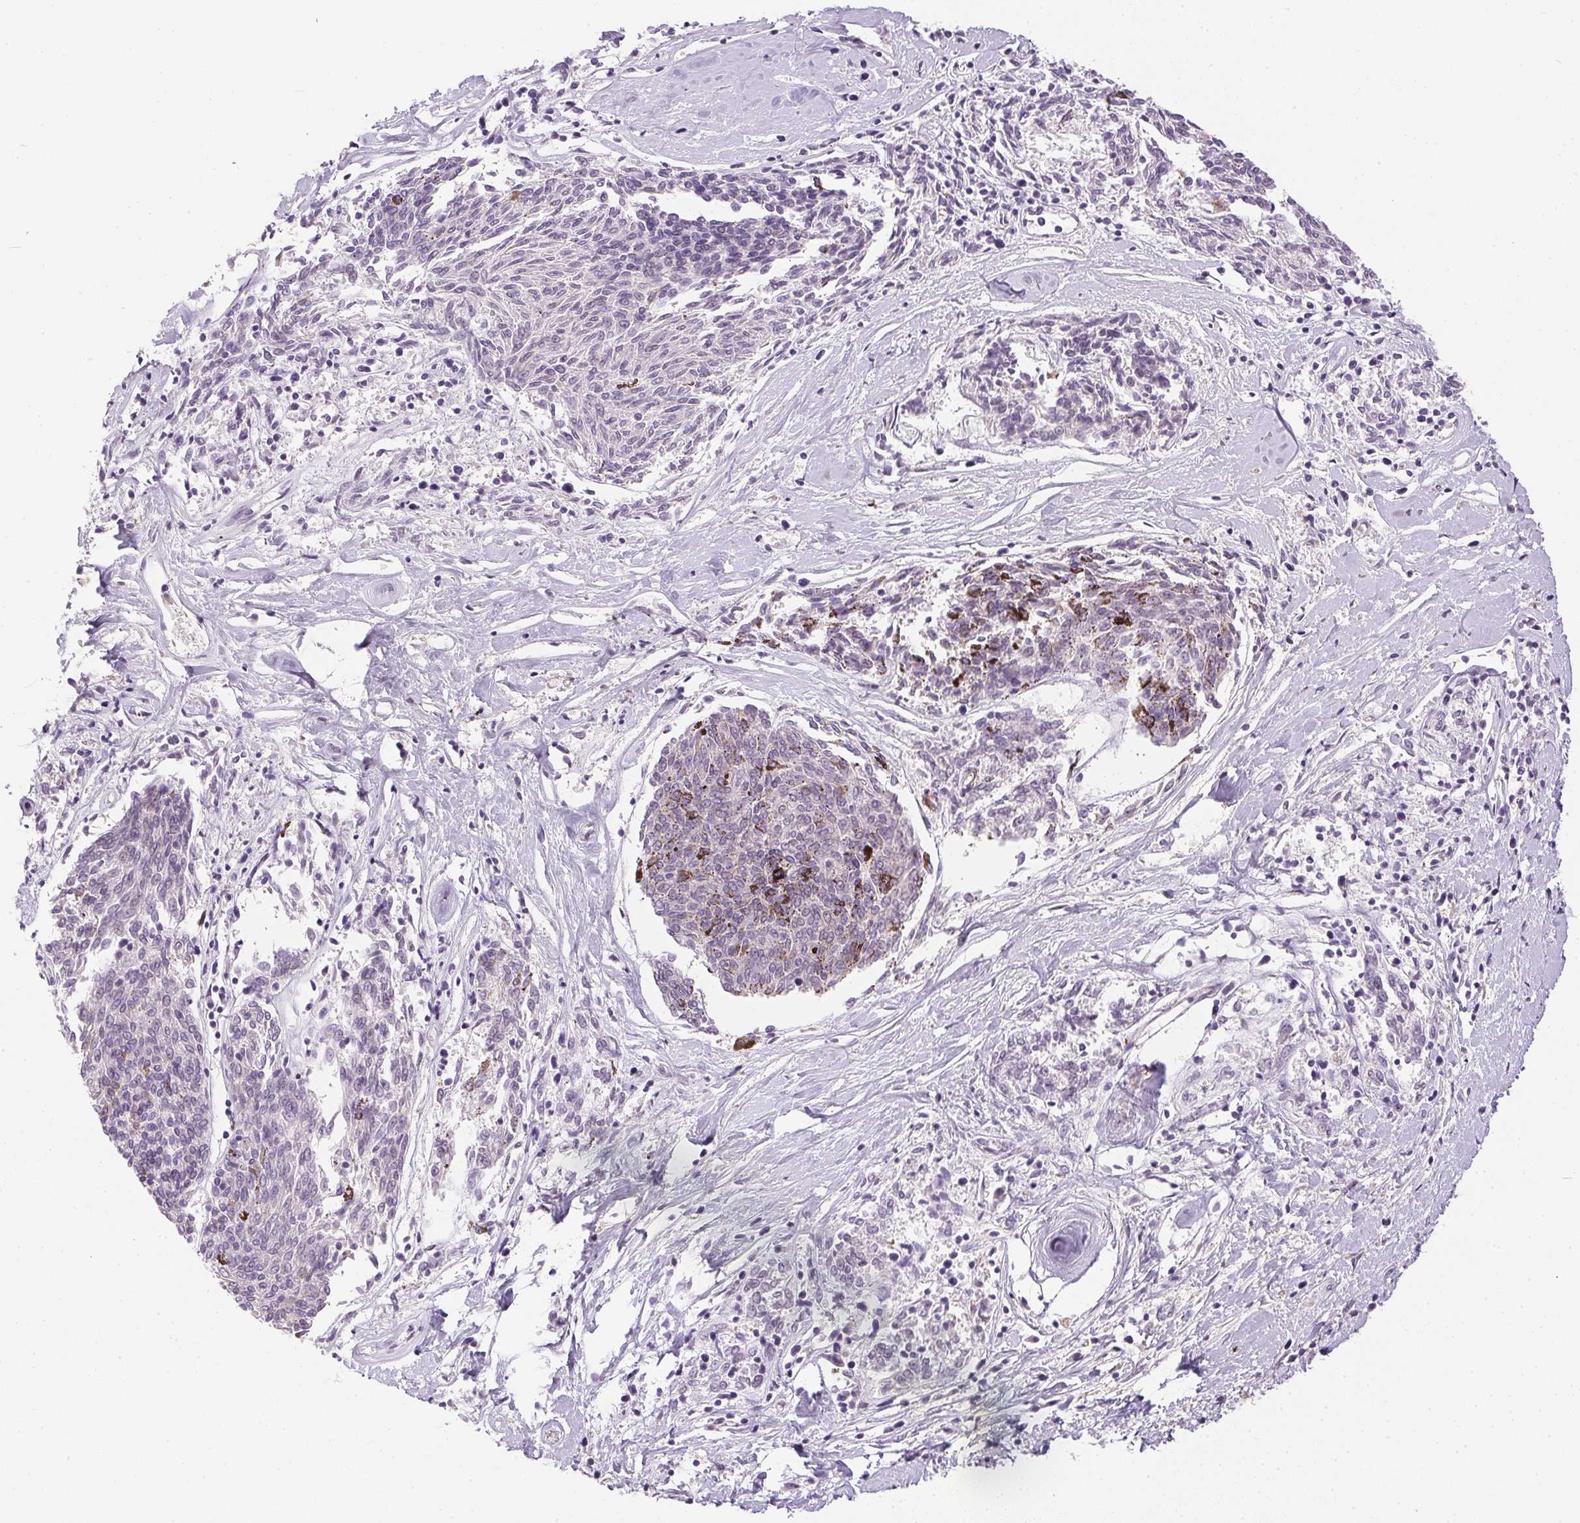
{"staining": {"intensity": "negative", "quantity": "none", "location": "none"}, "tissue": "melanoma", "cell_type": "Tumor cells", "image_type": "cancer", "snomed": [{"axis": "morphology", "description": "Malignant melanoma, NOS"}, {"axis": "topography", "description": "Skin"}], "caption": "A photomicrograph of malignant melanoma stained for a protein shows no brown staining in tumor cells.", "gene": "PRL", "patient": {"sex": "female", "age": 72}}